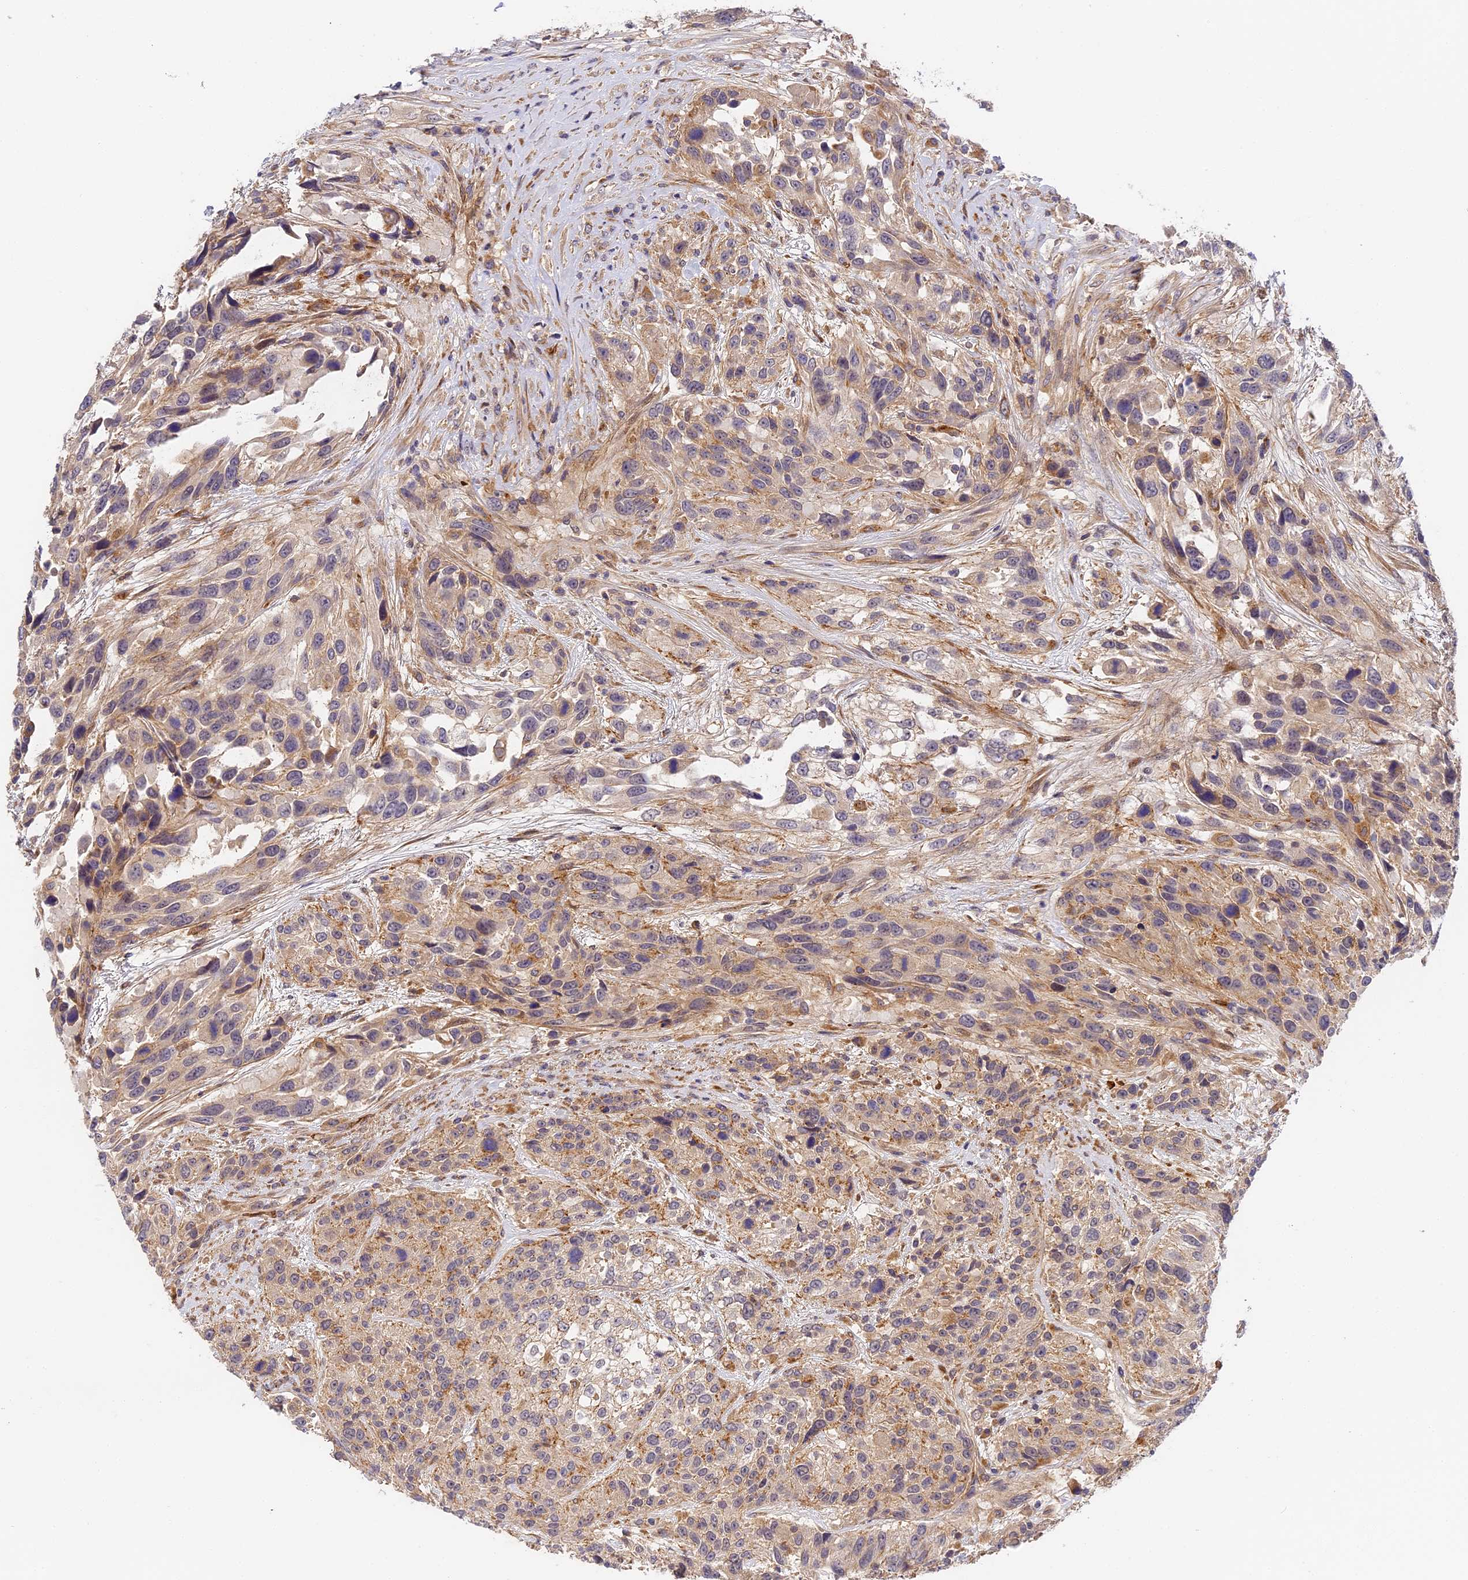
{"staining": {"intensity": "negative", "quantity": "none", "location": "none"}, "tissue": "urothelial cancer", "cell_type": "Tumor cells", "image_type": "cancer", "snomed": [{"axis": "morphology", "description": "Urothelial carcinoma, High grade"}, {"axis": "topography", "description": "Urinary bladder"}], "caption": "There is no significant staining in tumor cells of urothelial cancer.", "gene": "MISP3", "patient": {"sex": "female", "age": 70}}